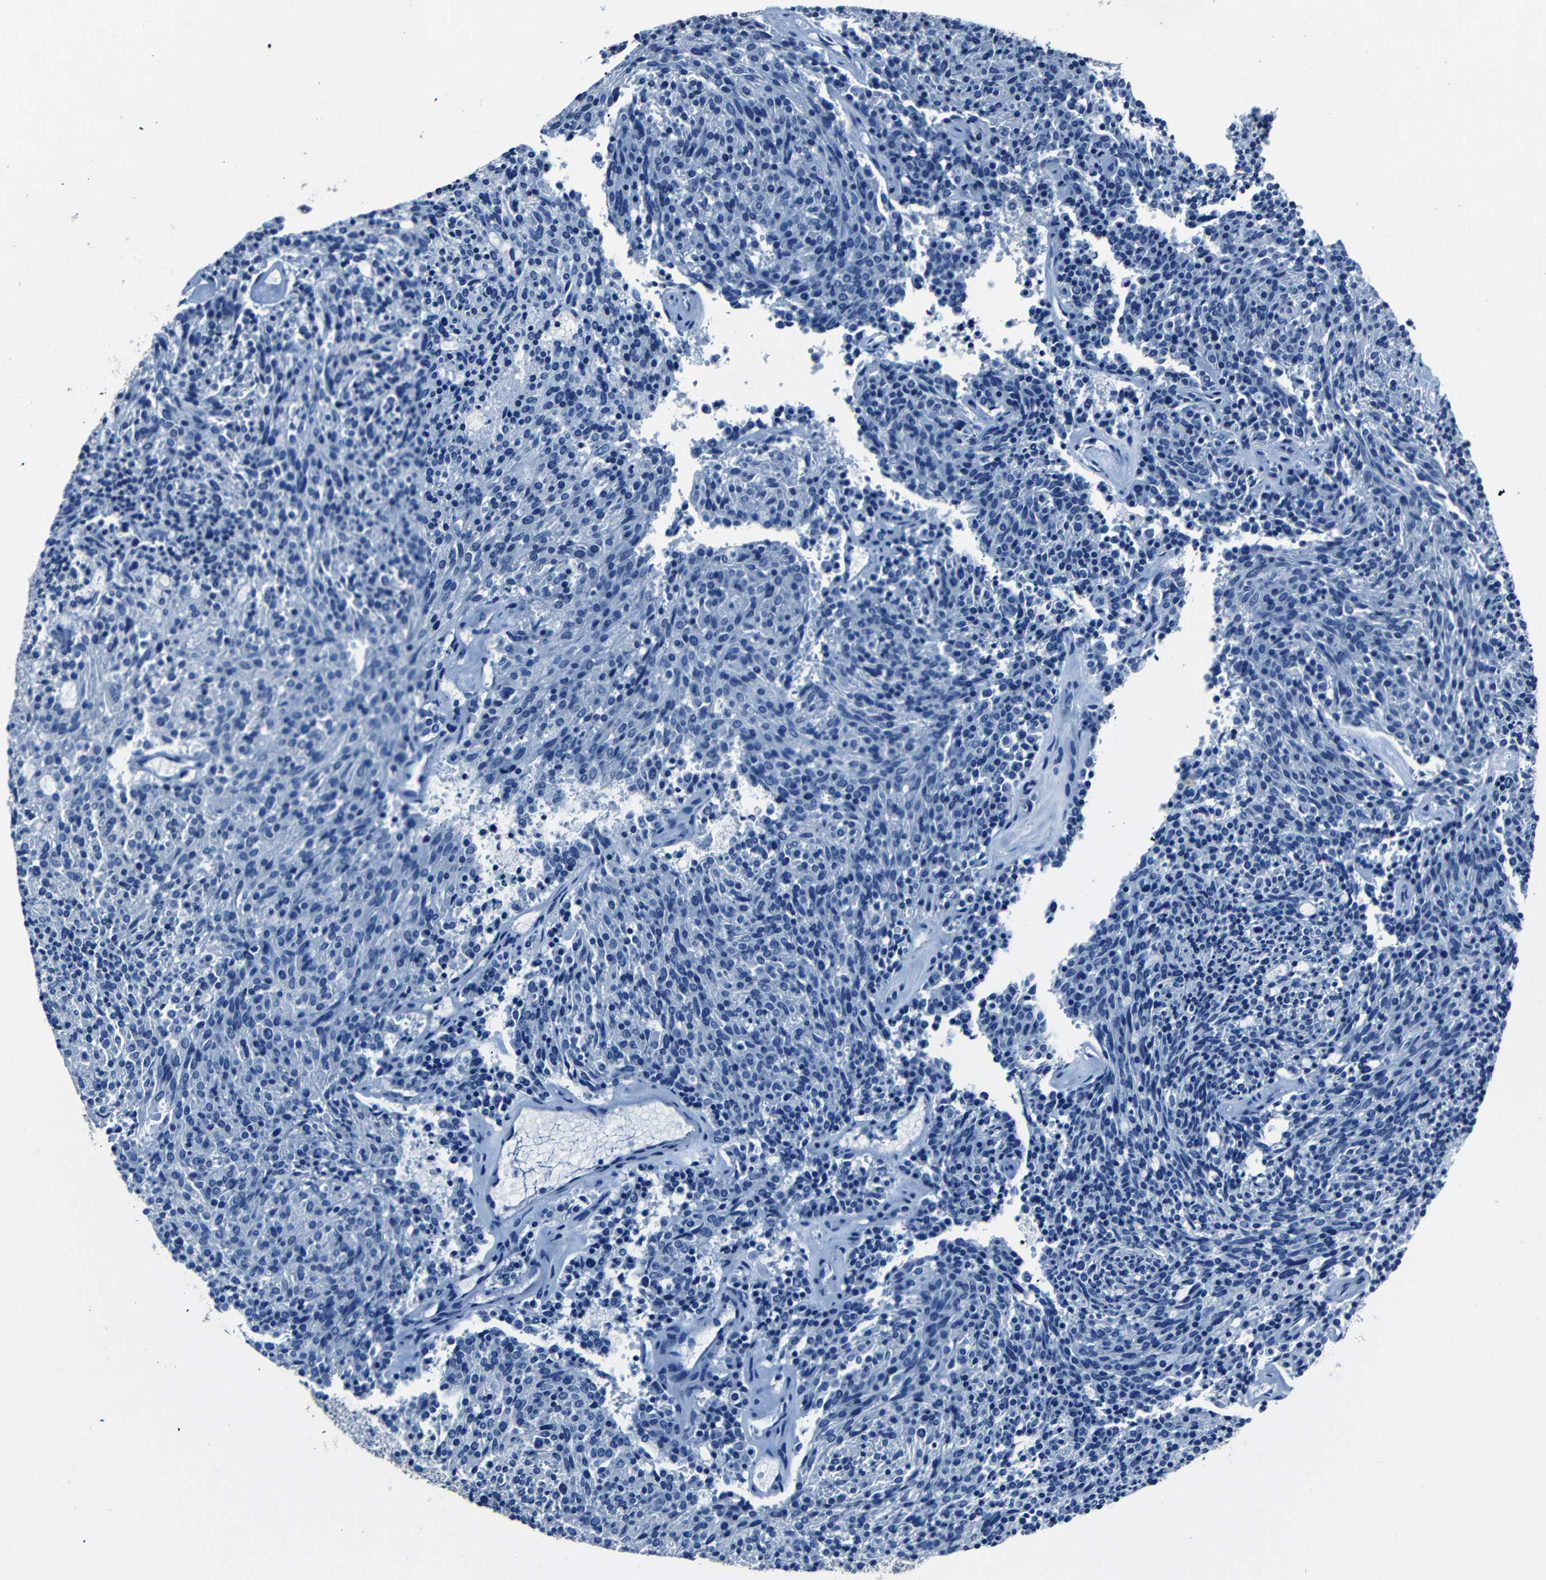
{"staining": {"intensity": "negative", "quantity": "none", "location": "none"}, "tissue": "carcinoid", "cell_type": "Tumor cells", "image_type": "cancer", "snomed": [{"axis": "morphology", "description": "Carcinoid, malignant, NOS"}, {"axis": "topography", "description": "Pancreas"}], "caption": "Carcinoid (malignant) was stained to show a protein in brown. There is no significant positivity in tumor cells.", "gene": "NCMAP", "patient": {"sex": "female", "age": 54}}